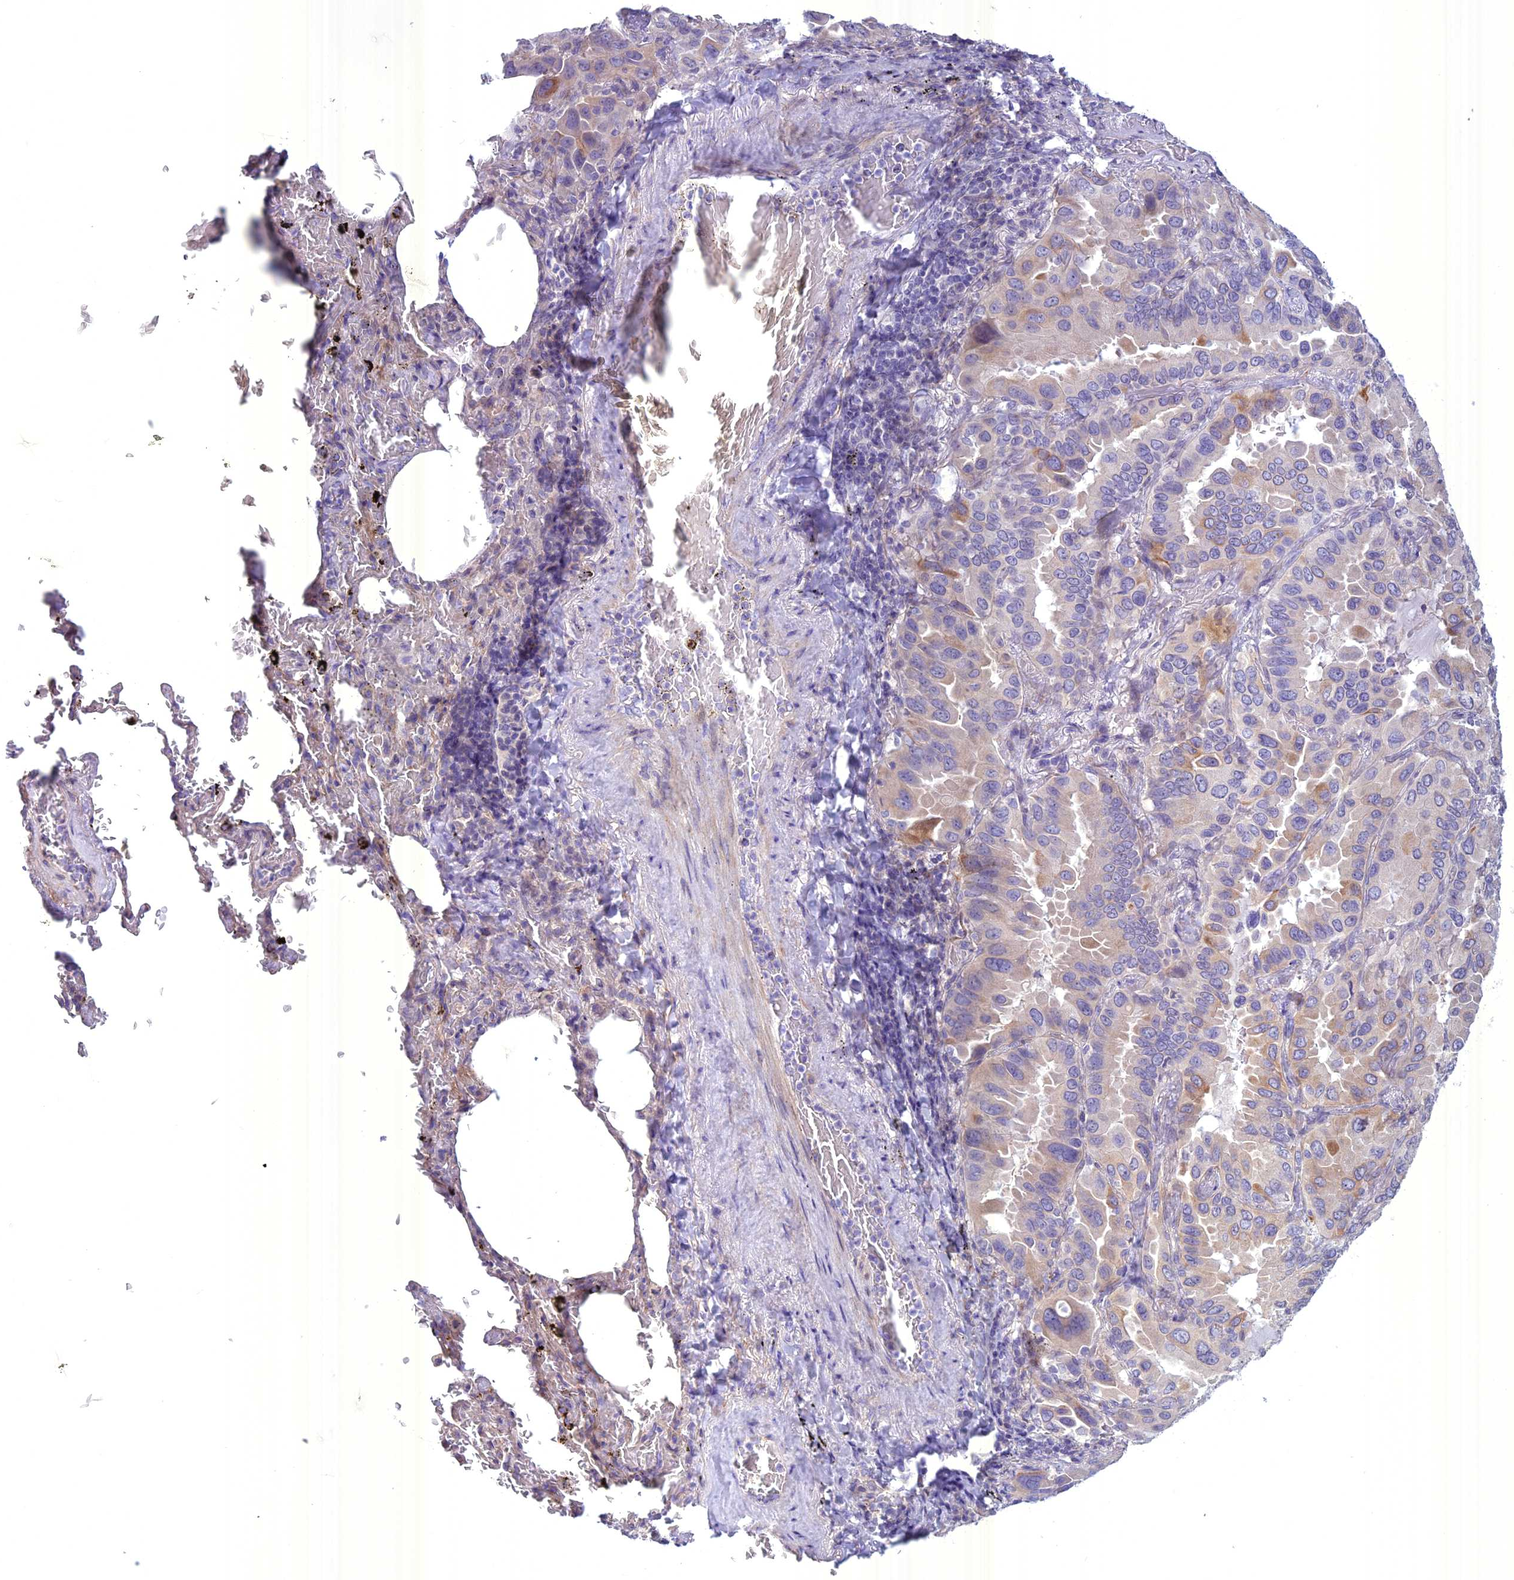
{"staining": {"intensity": "weak", "quantity": "<25%", "location": "cytoplasmic/membranous"}, "tissue": "lung cancer", "cell_type": "Tumor cells", "image_type": "cancer", "snomed": [{"axis": "morphology", "description": "Adenocarcinoma, NOS"}, {"axis": "topography", "description": "Lung"}], "caption": "A micrograph of human lung cancer (adenocarcinoma) is negative for staining in tumor cells.", "gene": "SPHKAP", "patient": {"sex": "male", "age": 64}}